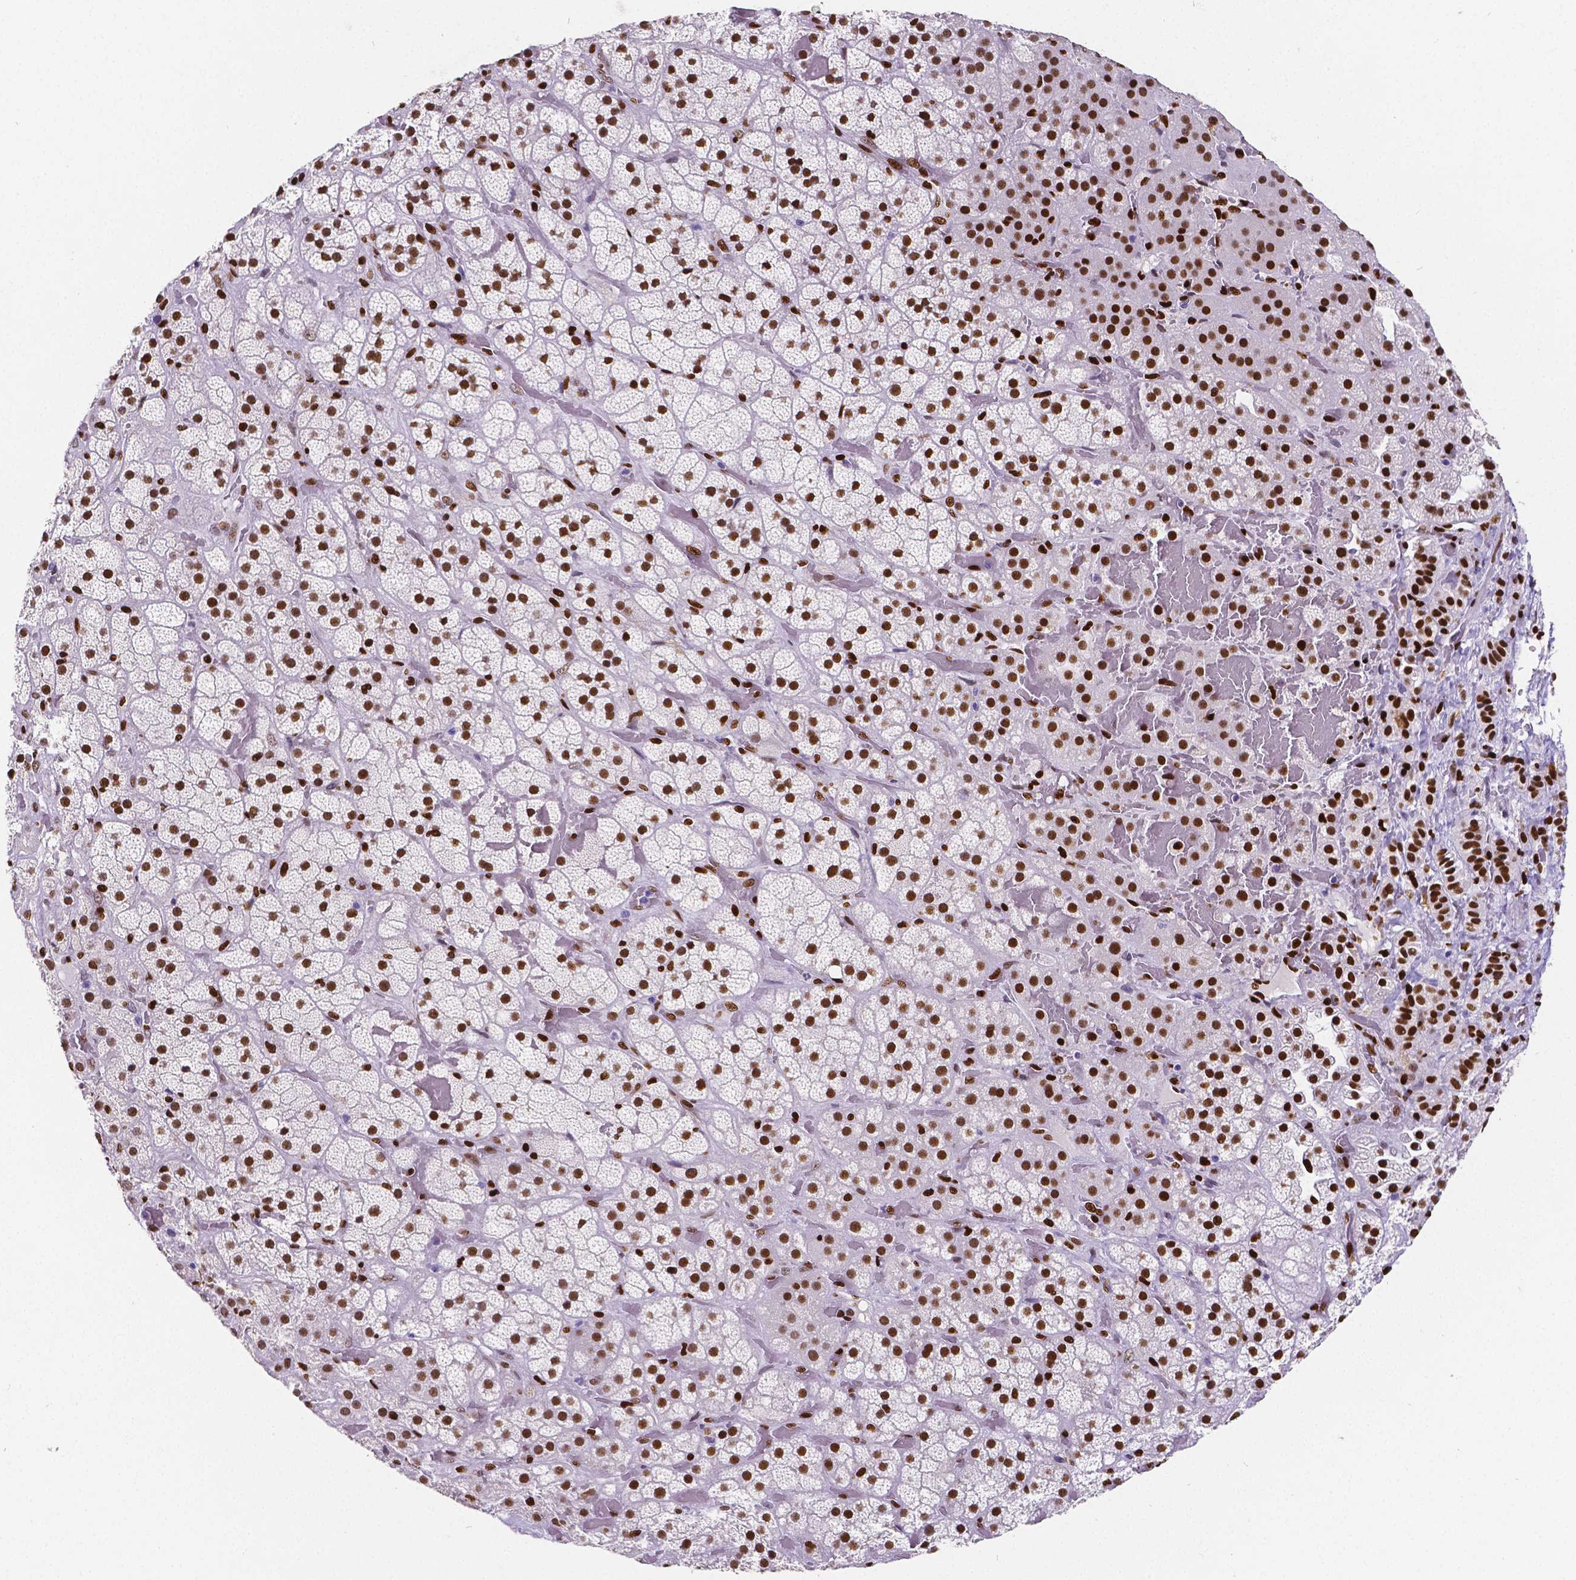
{"staining": {"intensity": "strong", "quantity": ">75%", "location": "nuclear"}, "tissue": "adrenal gland", "cell_type": "Glandular cells", "image_type": "normal", "snomed": [{"axis": "morphology", "description": "Normal tissue, NOS"}, {"axis": "topography", "description": "Adrenal gland"}], "caption": "The histopathology image displays staining of unremarkable adrenal gland, revealing strong nuclear protein positivity (brown color) within glandular cells.", "gene": "MEF2C", "patient": {"sex": "male", "age": 57}}